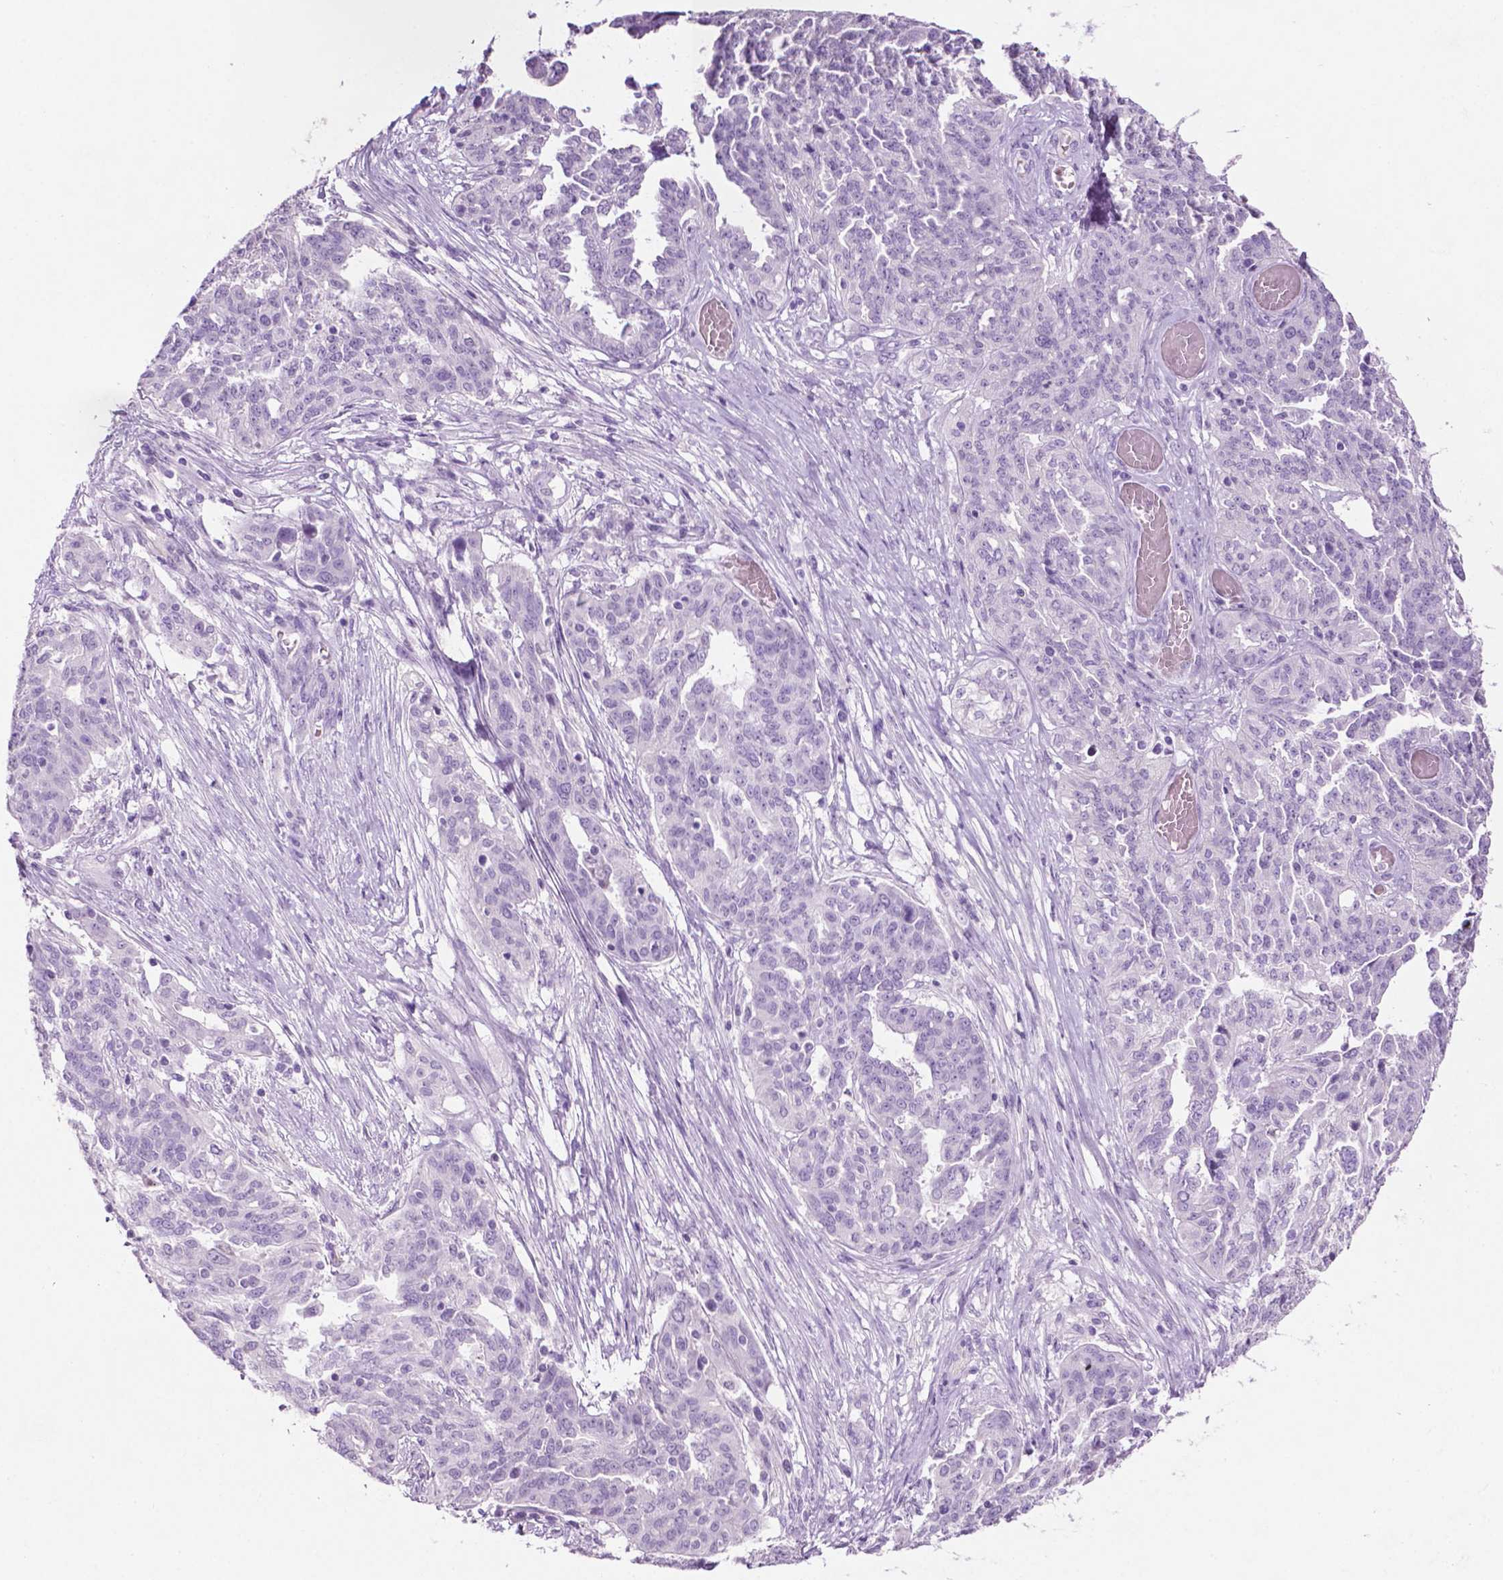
{"staining": {"intensity": "negative", "quantity": "none", "location": "none"}, "tissue": "ovarian cancer", "cell_type": "Tumor cells", "image_type": "cancer", "snomed": [{"axis": "morphology", "description": "Cystadenocarcinoma, serous, NOS"}, {"axis": "topography", "description": "Ovary"}], "caption": "Ovarian cancer was stained to show a protein in brown. There is no significant staining in tumor cells.", "gene": "PHGR1", "patient": {"sex": "female", "age": 67}}